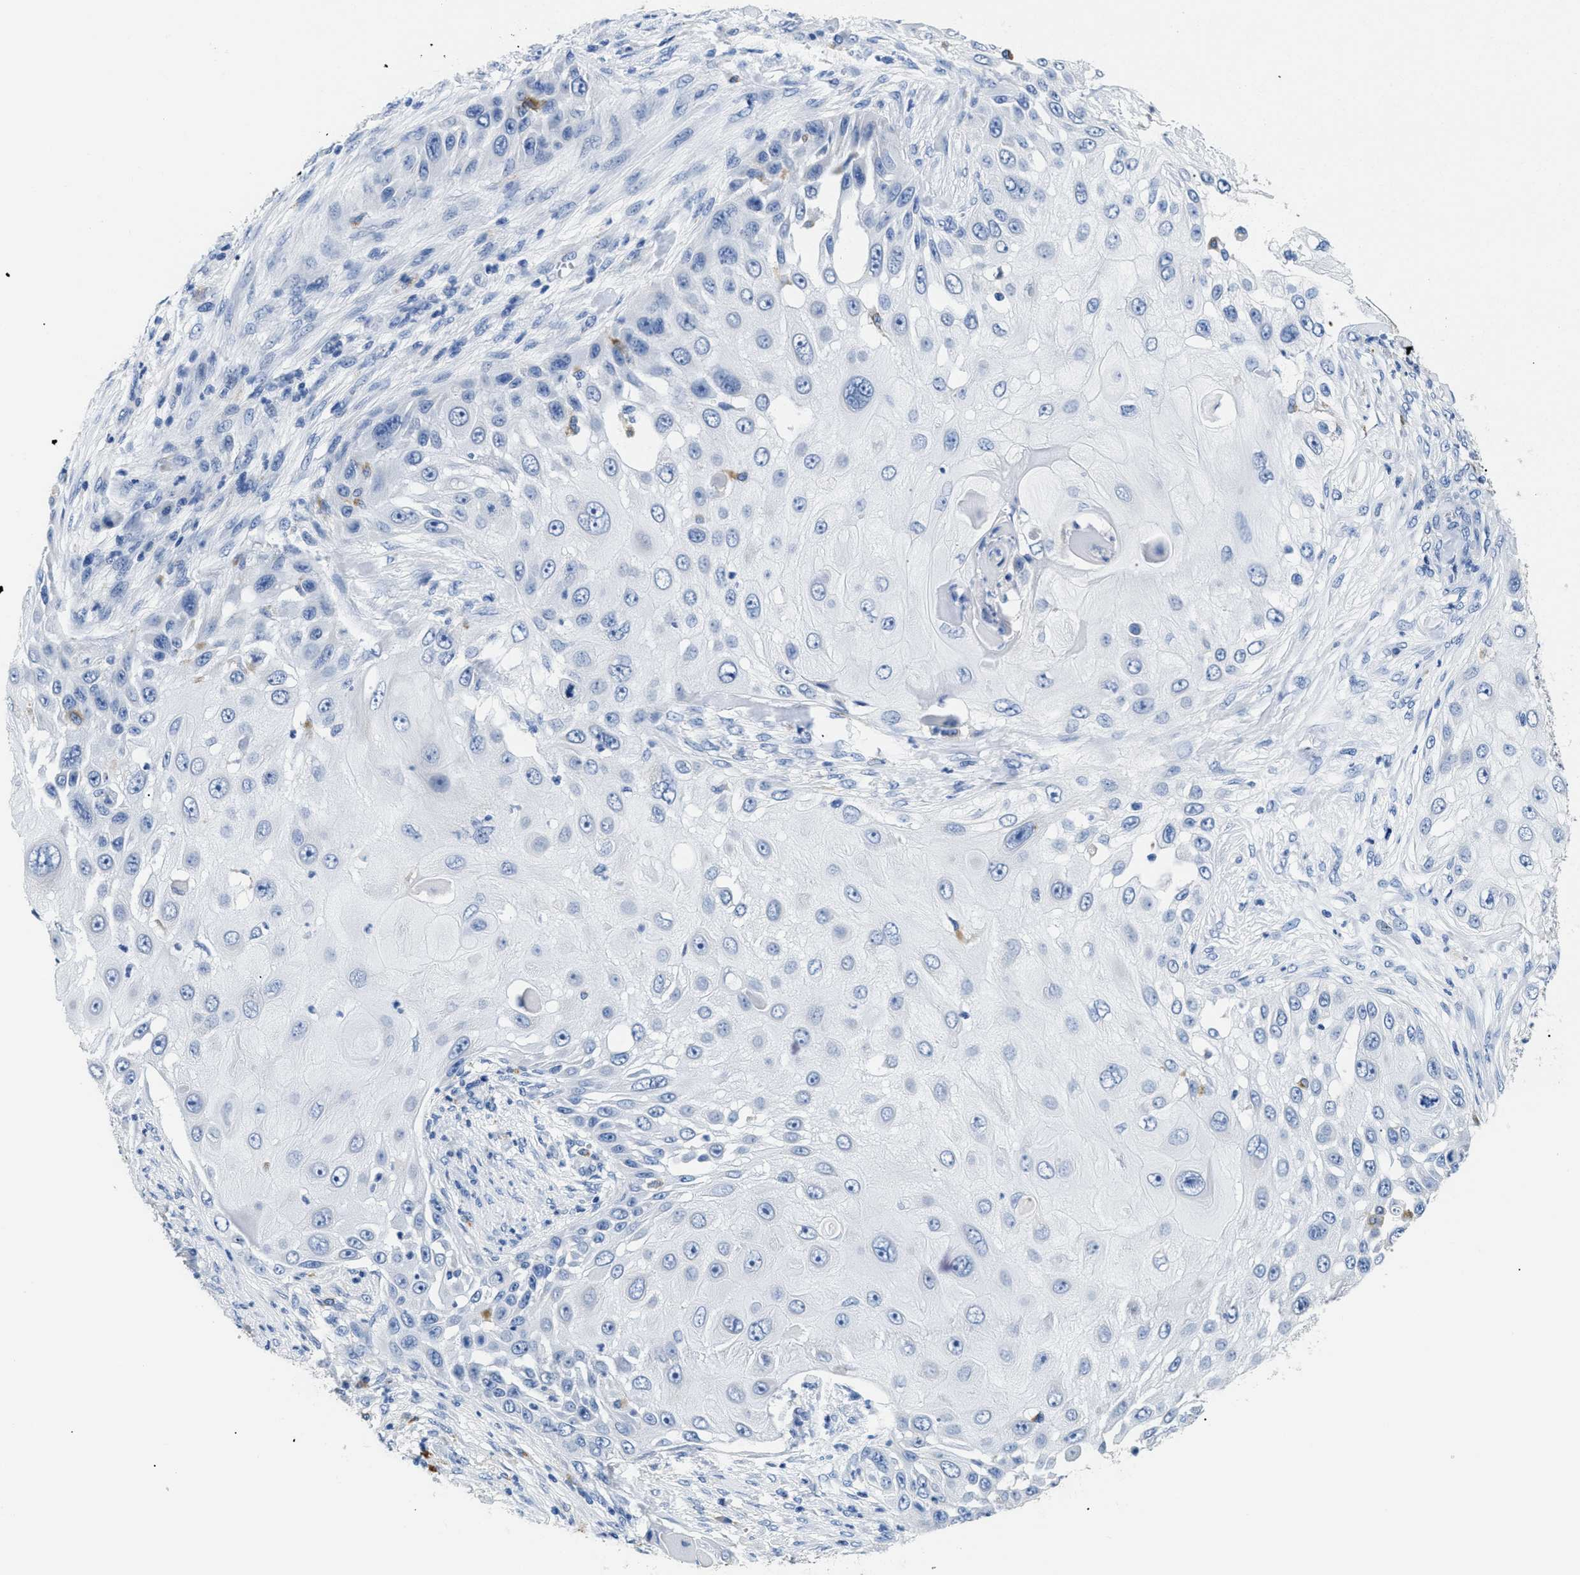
{"staining": {"intensity": "negative", "quantity": "none", "location": "none"}, "tissue": "skin cancer", "cell_type": "Tumor cells", "image_type": "cancer", "snomed": [{"axis": "morphology", "description": "Squamous cell carcinoma, NOS"}, {"axis": "topography", "description": "Skin"}], "caption": "A histopathology image of skin cancer stained for a protein demonstrates no brown staining in tumor cells. (Immunohistochemistry, brightfield microscopy, high magnification).", "gene": "APOBEC2", "patient": {"sex": "female", "age": 44}}